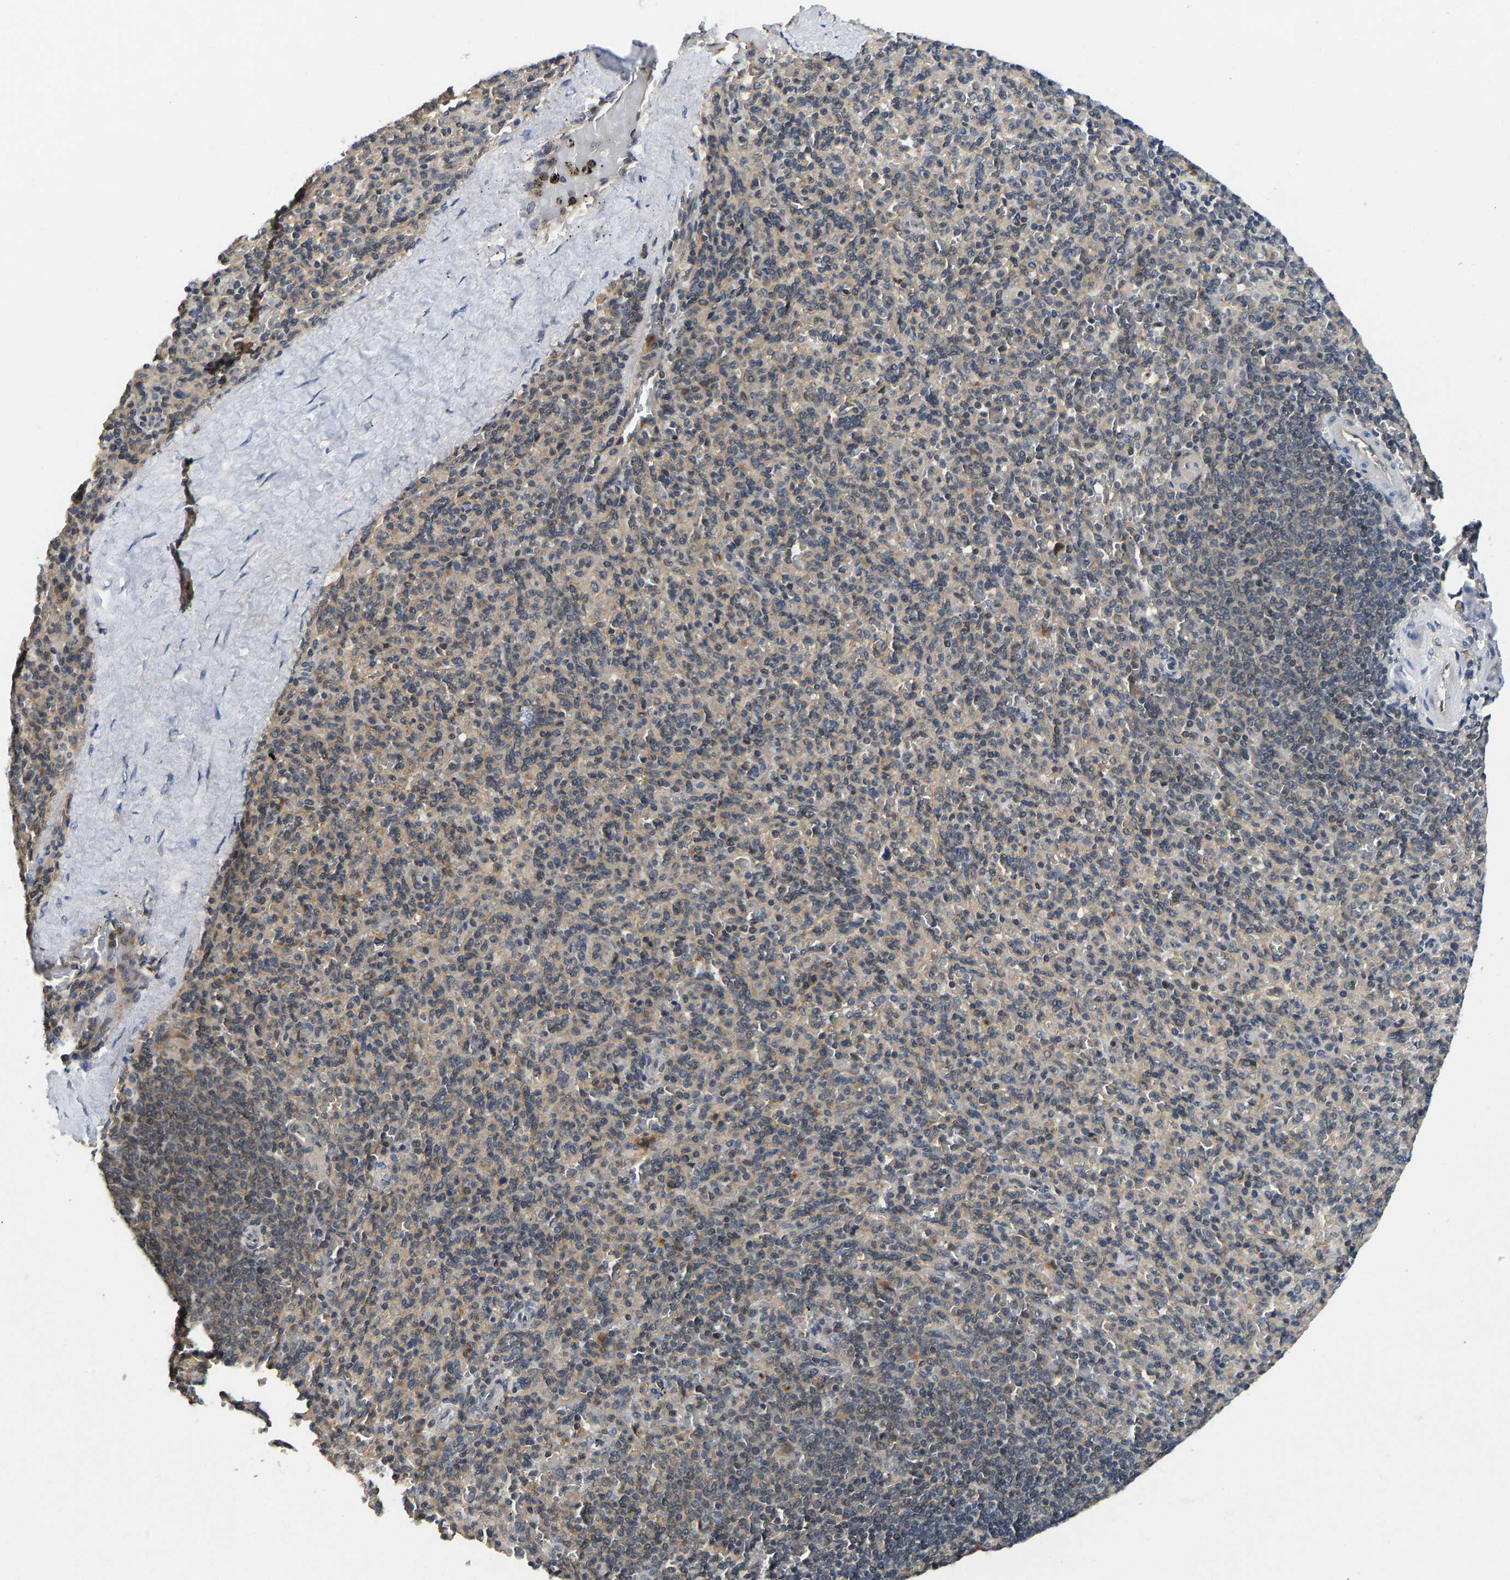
{"staining": {"intensity": "moderate", "quantity": "25%-75%", "location": "cytoplasmic/membranous"}, "tissue": "spleen", "cell_type": "Cells in red pulp", "image_type": "normal", "snomed": [{"axis": "morphology", "description": "Normal tissue, NOS"}, {"axis": "topography", "description": "Spleen"}], "caption": "Protein analysis of unremarkable spleen shows moderate cytoplasmic/membranous positivity in approximately 25%-75% of cells in red pulp. The staining is performed using DAB brown chromogen to label protein expression. The nuclei are counter-stained blue using hematoxylin.", "gene": "NDRG3", "patient": {"sex": "male", "age": 36}}